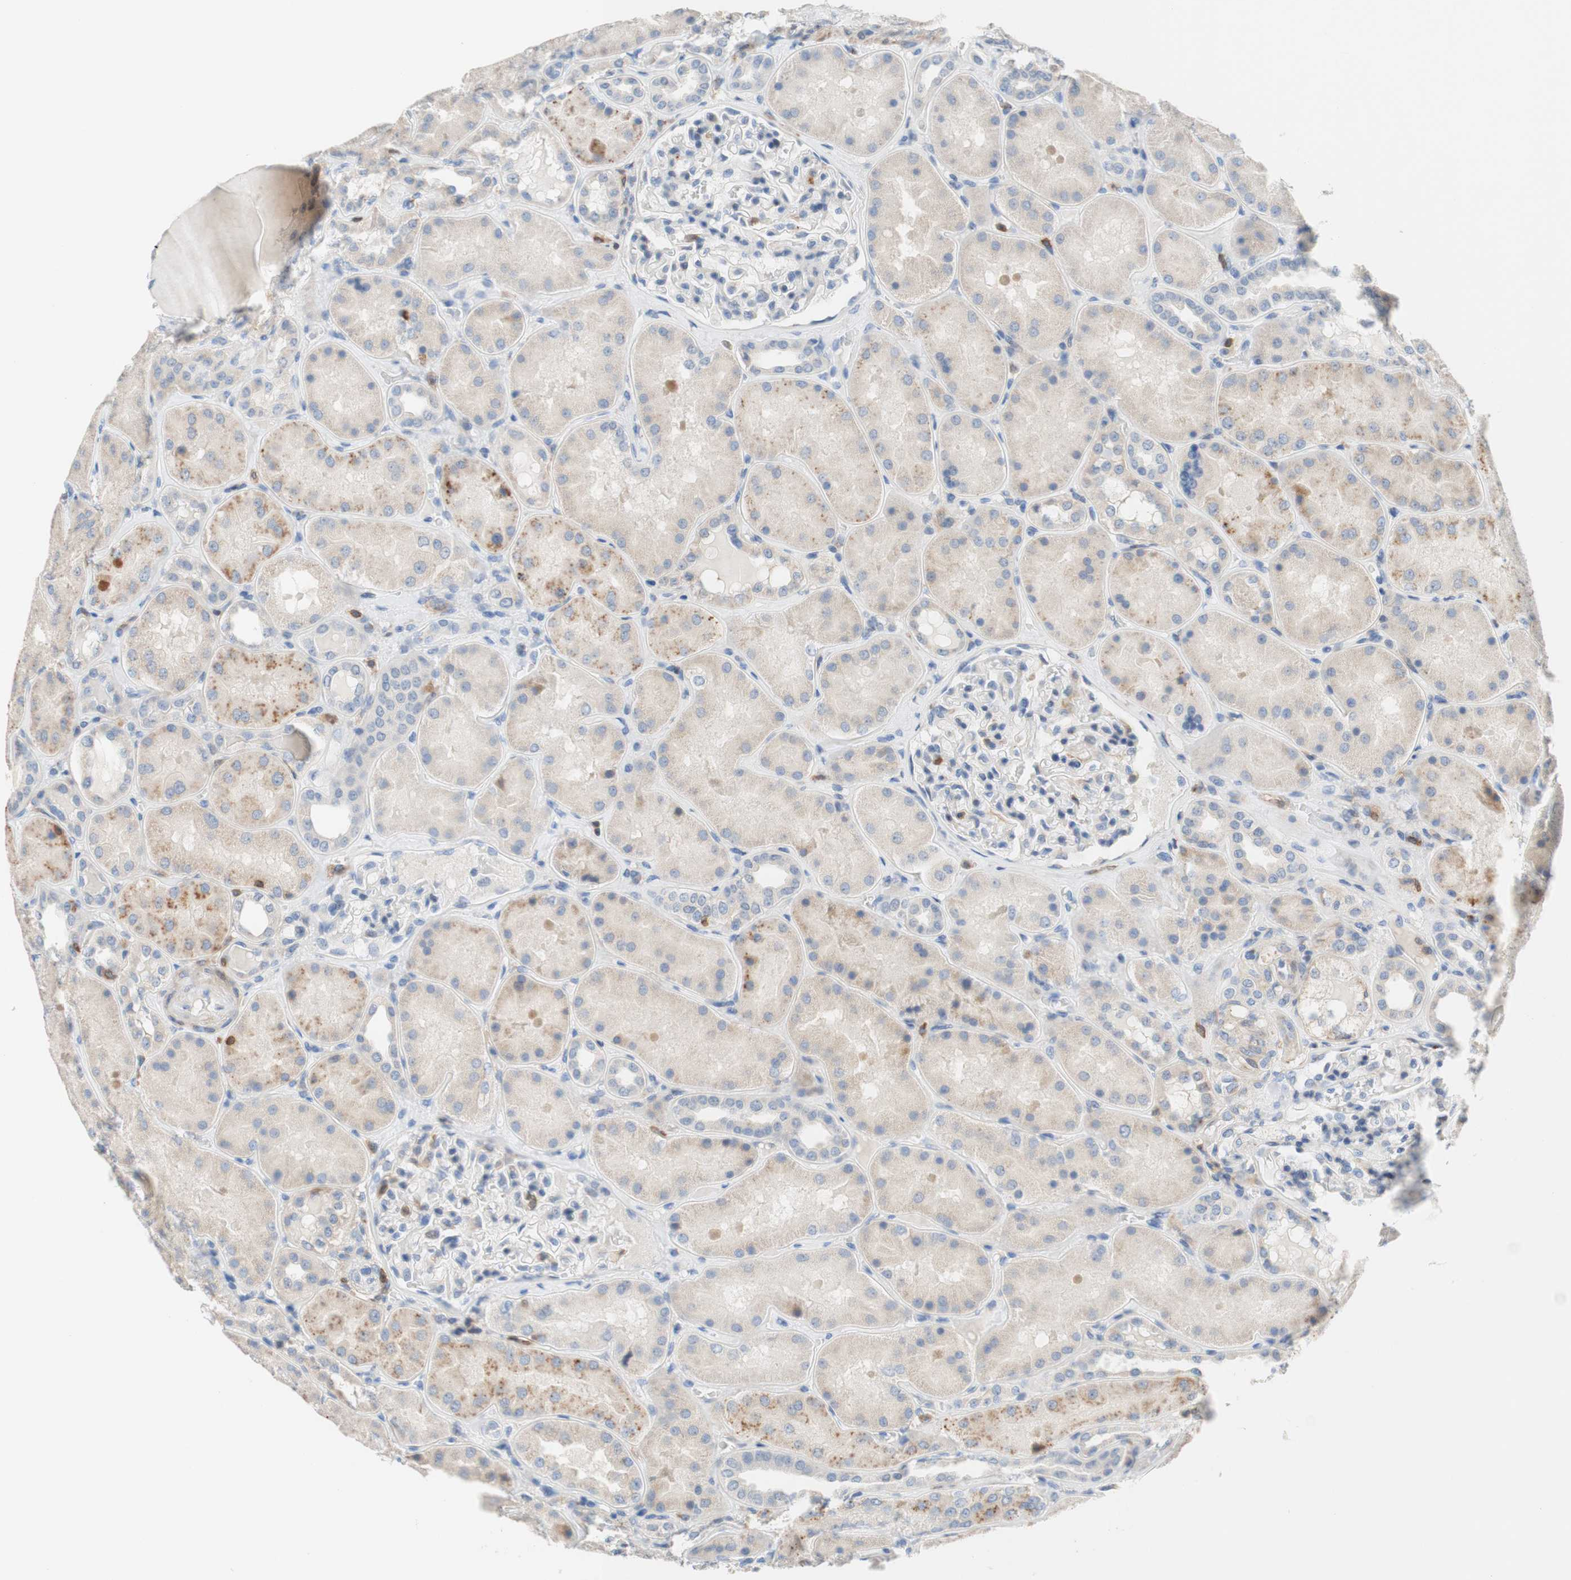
{"staining": {"intensity": "moderate", "quantity": "<25%", "location": "cytoplasmic/membranous"}, "tissue": "kidney", "cell_type": "Cells in glomeruli", "image_type": "normal", "snomed": [{"axis": "morphology", "description": "Normal tissue, NOS"}, {"axis": "topography", "description": "Kidney"}], "caption": "Kidney stained with a brown dye displays moderate cytoplasmic/membranous positive positivity in about <25% of cells in glomeruli.", "gene": "SPINK6", "patient": {"sex": "female", "age": 56}}